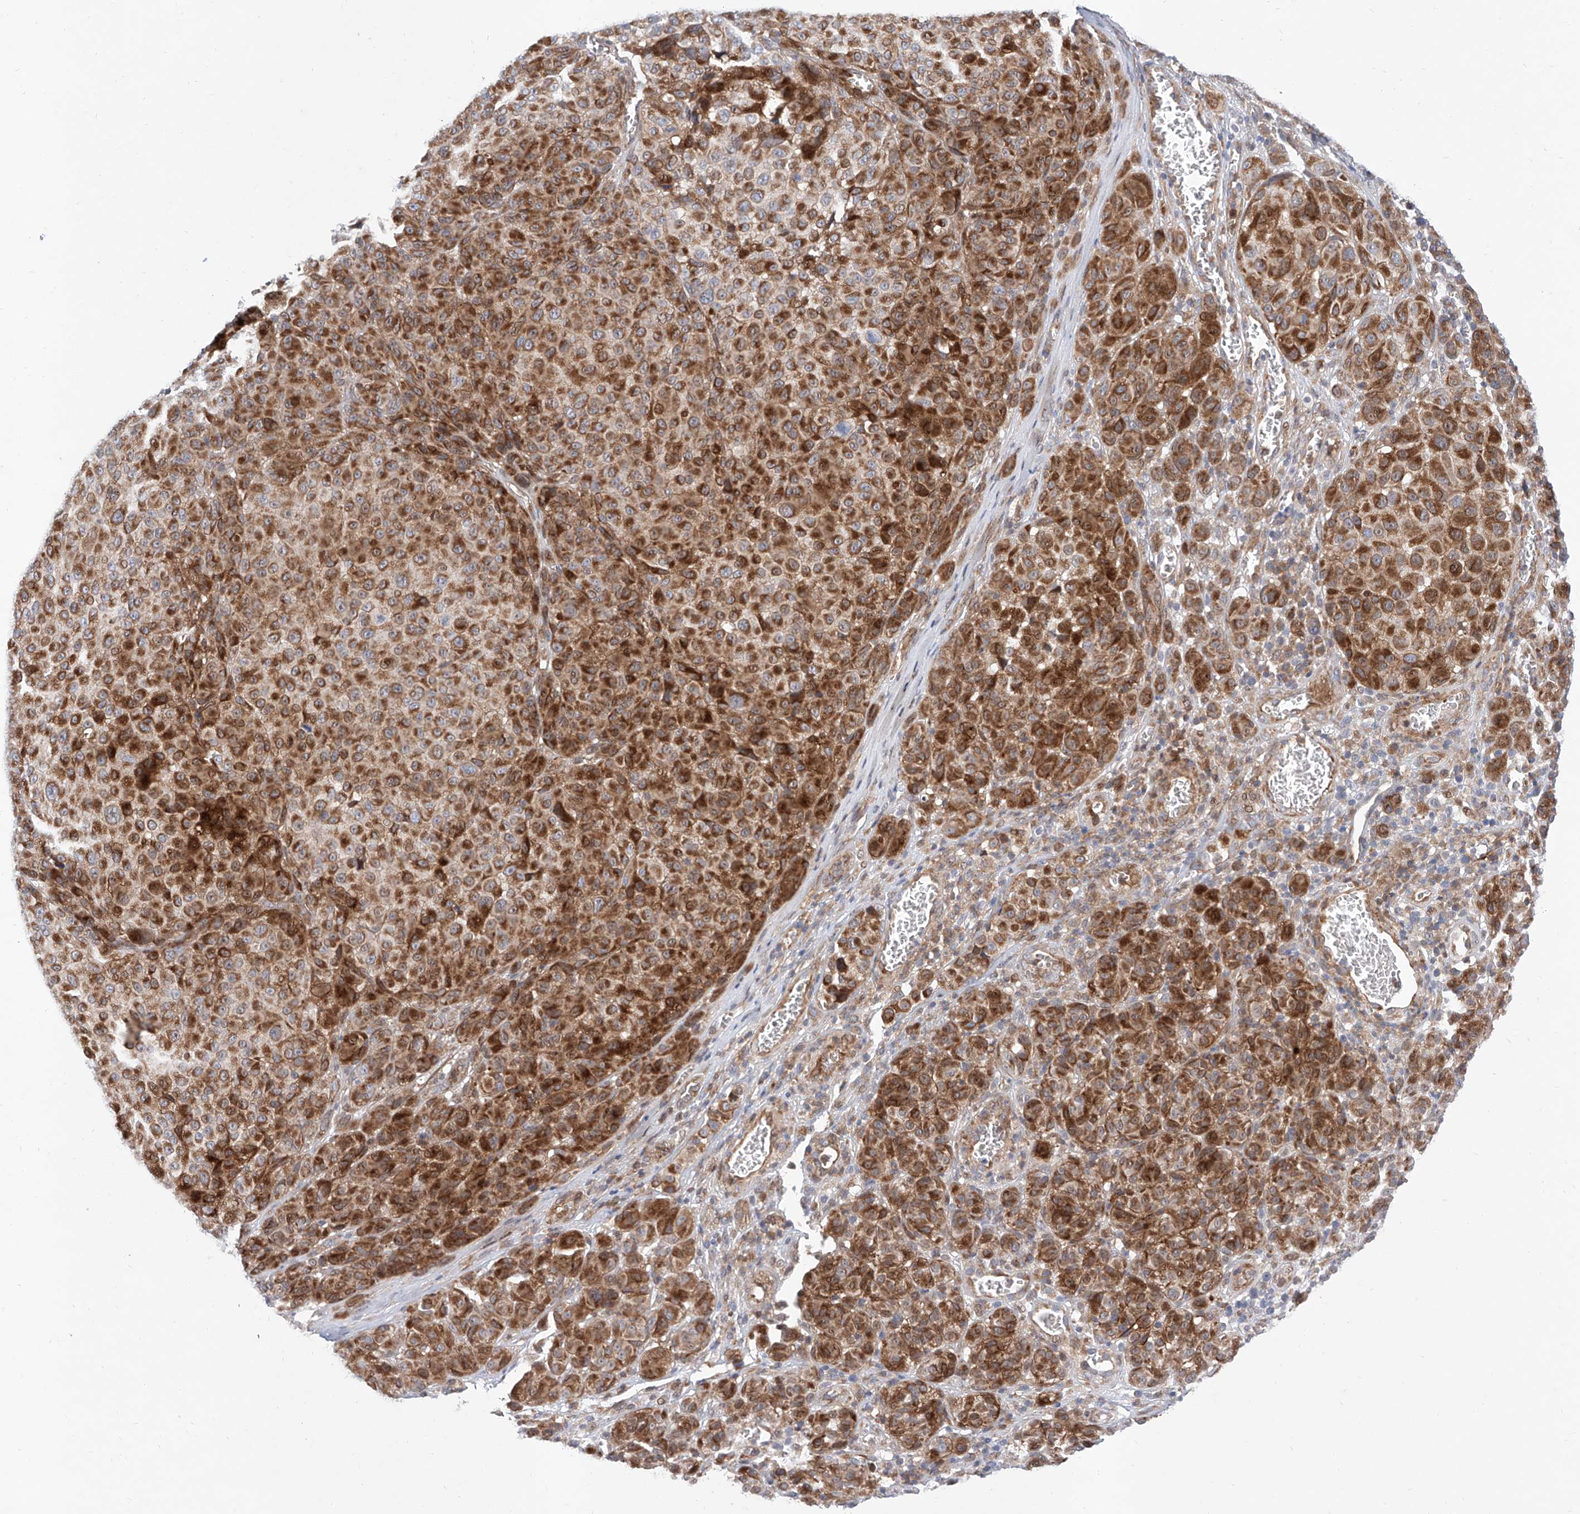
{"staining": {"intensity": "strong", "quantity": ">75%", "location": "cytoplasmic/membranous,nuclear"}, "tissue": "melanoma", "cell_type": "Tumor cells", "image_type": "cancer", "snomed": [{"axis": "morphology", "description": "Malignant melanoma, NOS"}, {"axis": "topography", "description": "Skin"}], "caption": "Melanoma stained for a protein exhibits strong cytoplasmic/membranous and nuclear positivity in tumor cells.", "gene": "FUCA2", "patient": {"sex": "male", "age": 73}}